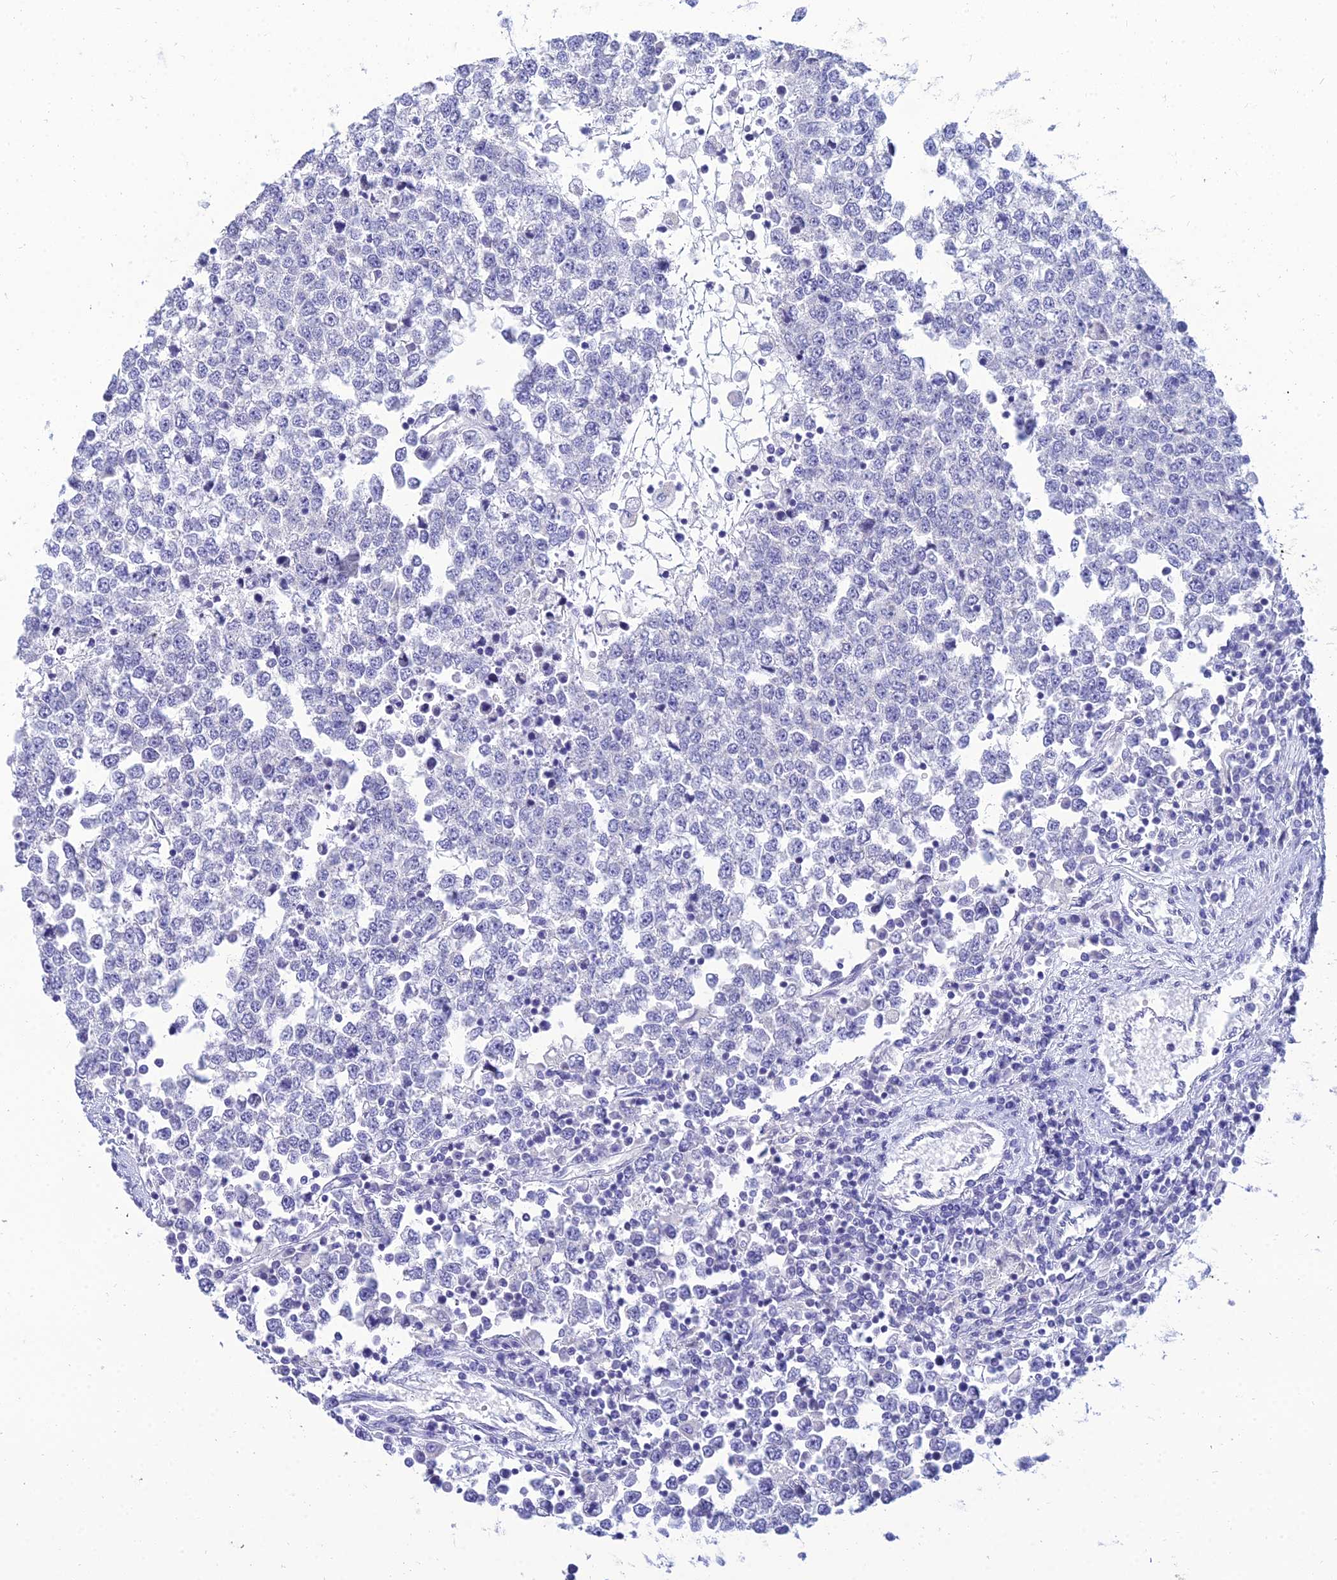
{"staining": {"intensity": "negative", "quantity": "none", "location": "none"}, "tissue": "testis cancer", "cell_type": "Tumor cells", "image_type": "cancer", "snomed": [{"axis": "morphology", "description": "Seminoma, NOS"}, {"axis": "topography", "description": "Testis"}], "caption": "Immunohistochemistry (IHC) of human testis seminoma displays no expression in tumor cells.", "gene": "NPY", "patient": {"sex": "male", "age": 65}}